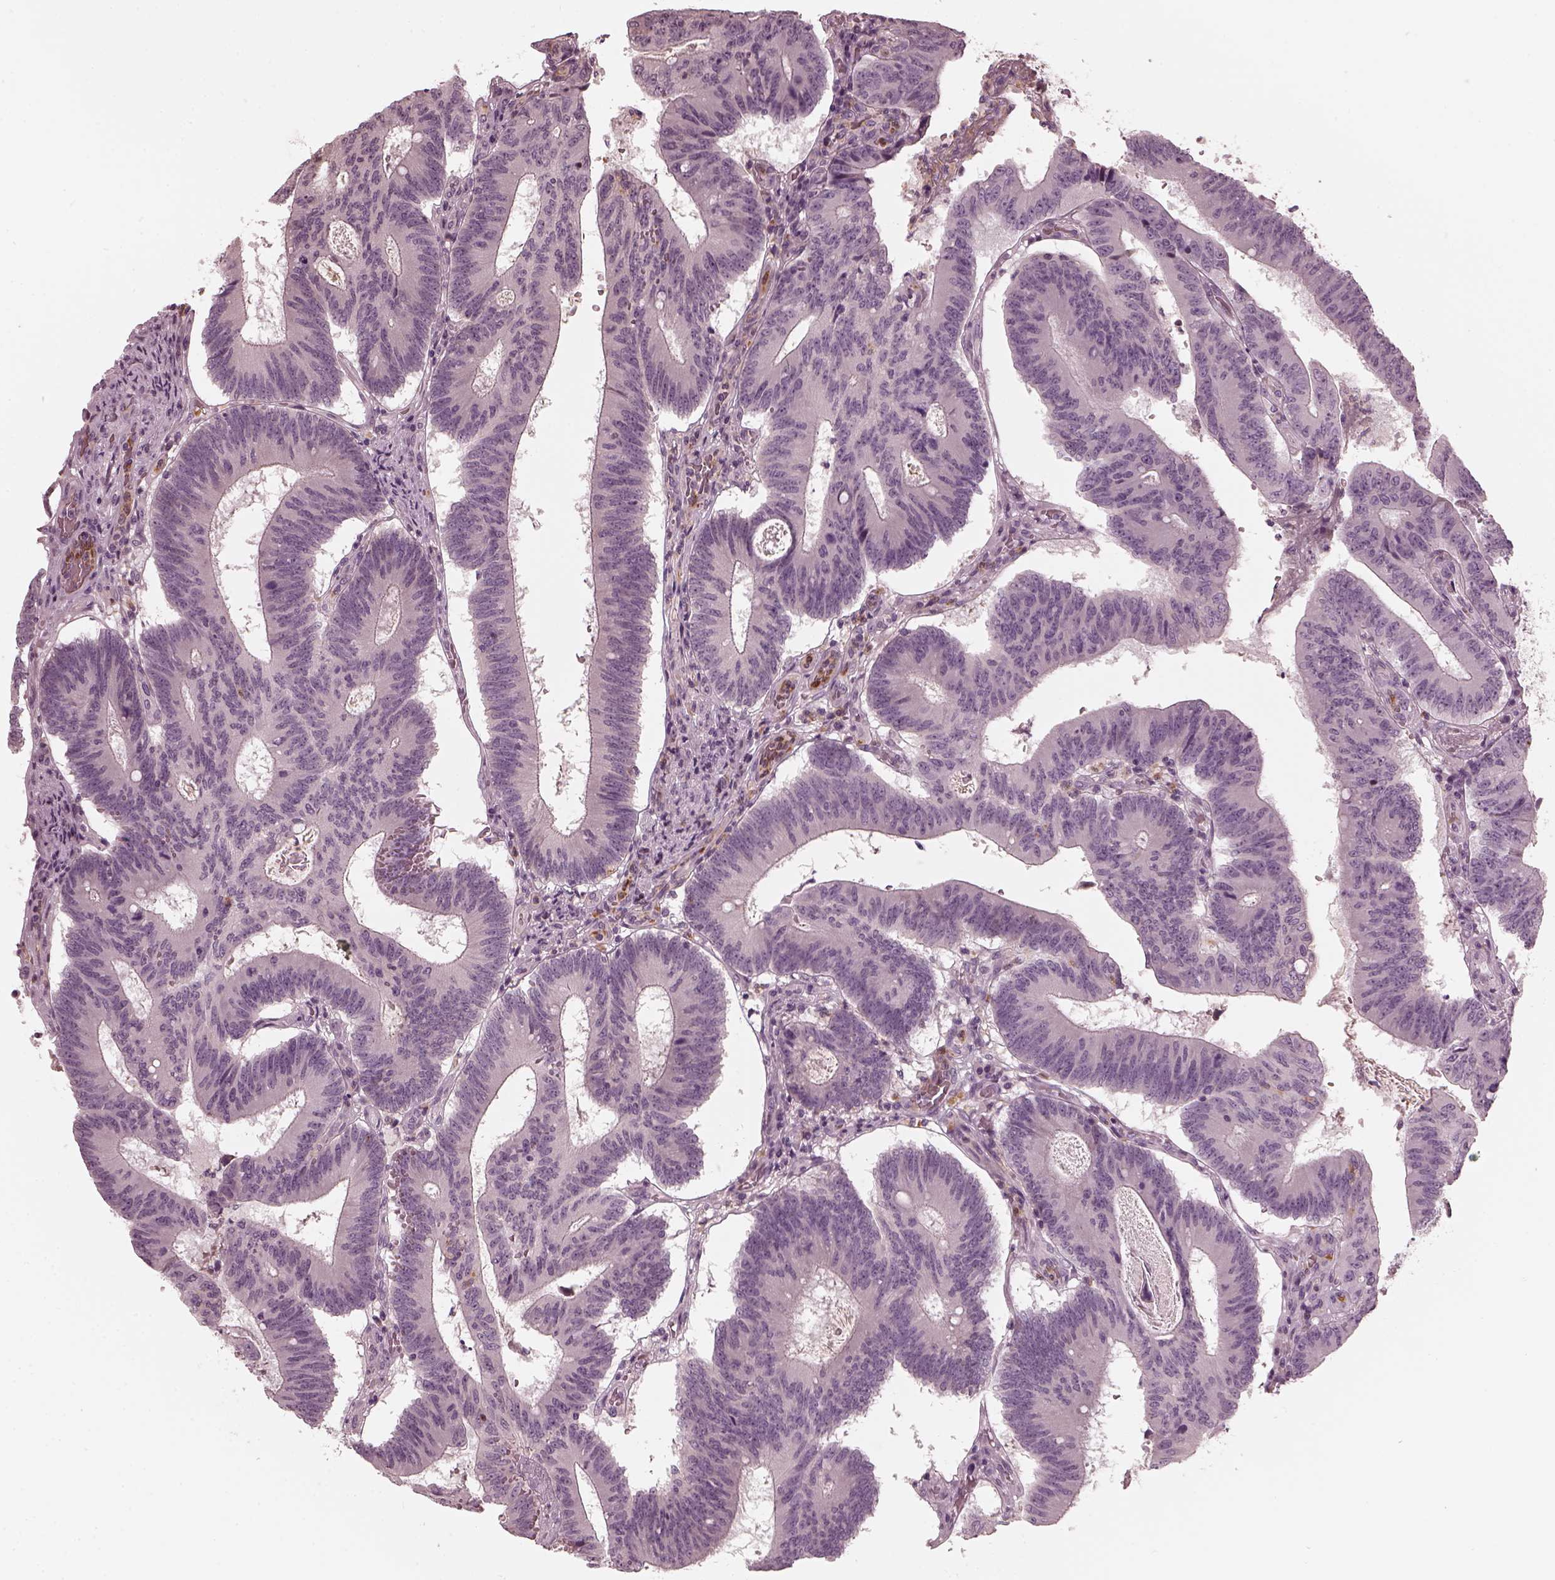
{"staining": {"intensity": "negative", "quantity": "none", "location": "none"}, "tissue": "colorectal cancer", "cell_type": "Tumor cells", "image_type": "cancer", "snomed": [{"axis": "morphology", "description": "Adenocarcinoma, NOS"}, {"axis": "topography", "description": "Colon"}], "caption": "High magnification brightfield microscopy of adenocarcinoma (colorectal) stained with DAB (brown) and counterstained with hematoxylin (blue): tumor cells show no significant positivity. The staining was performed using DAB to visualize the protein expression in brown, while the nuclei were stained in blue with hematoxylin (Magnification: 20x).", "gene": "CHIT1", "patient": {"sex": "female", "age": 70}}